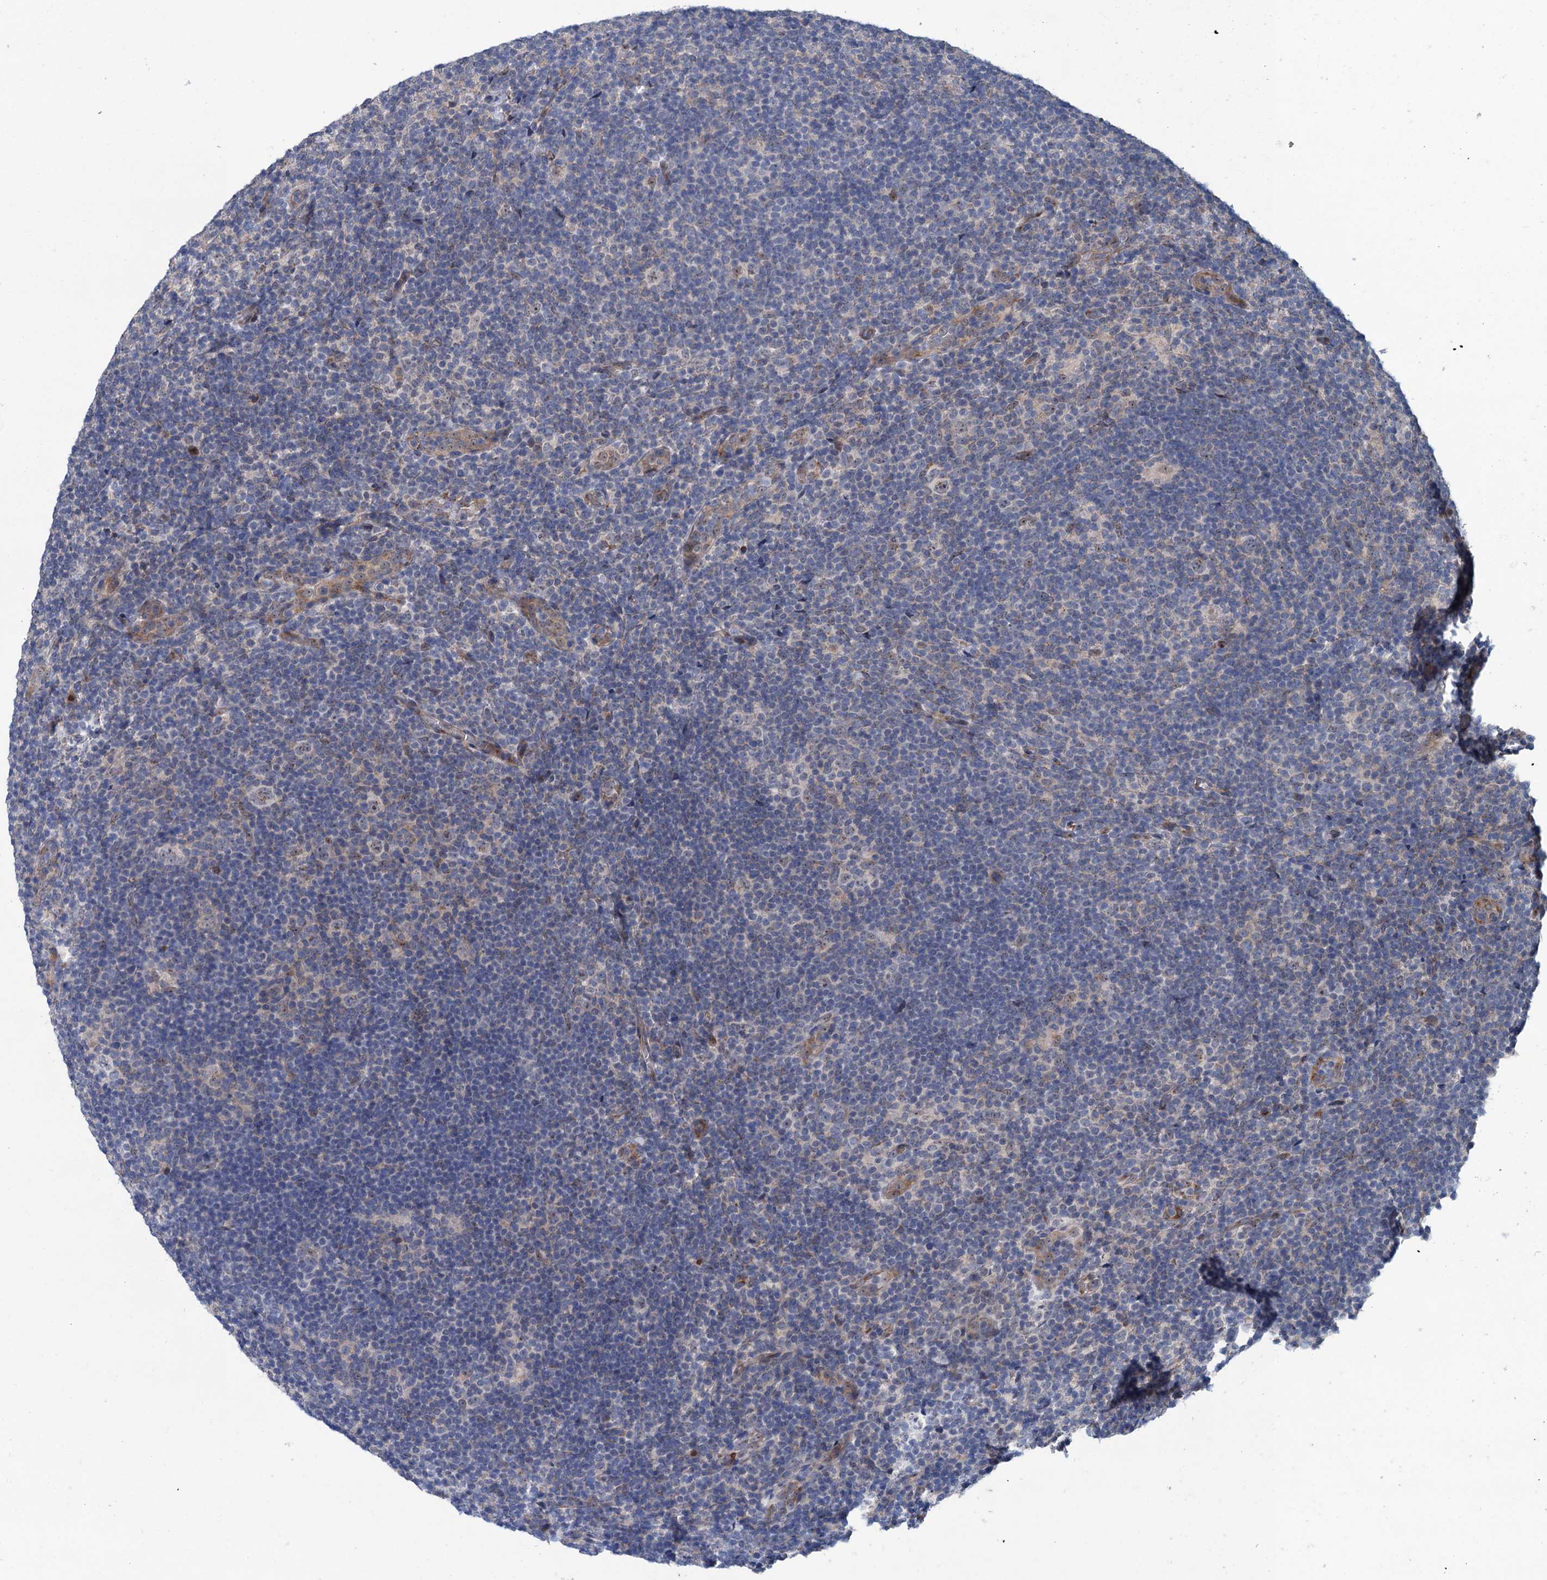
{"staining": {"intensity": "weak", "quantity": "<25%", "location": "cytoplasmic/membranous"}, "tissue": "lymphoma", "cell_type": "Tumor cells", "image_type": "cancer", "snomed": [{"axis": "morphology", "description": "Hodgkin's disease, NOS"}, {"axis": "topography", "description": "Lymph node"}], "caption": "Immunohistochemistry (IHC) image of human Hodgkin's disease stained for a protein (brown), which reveals no staining in tumor cells.", "gene": "EYA4", "patient": {"sex": "female", "age": 57}}